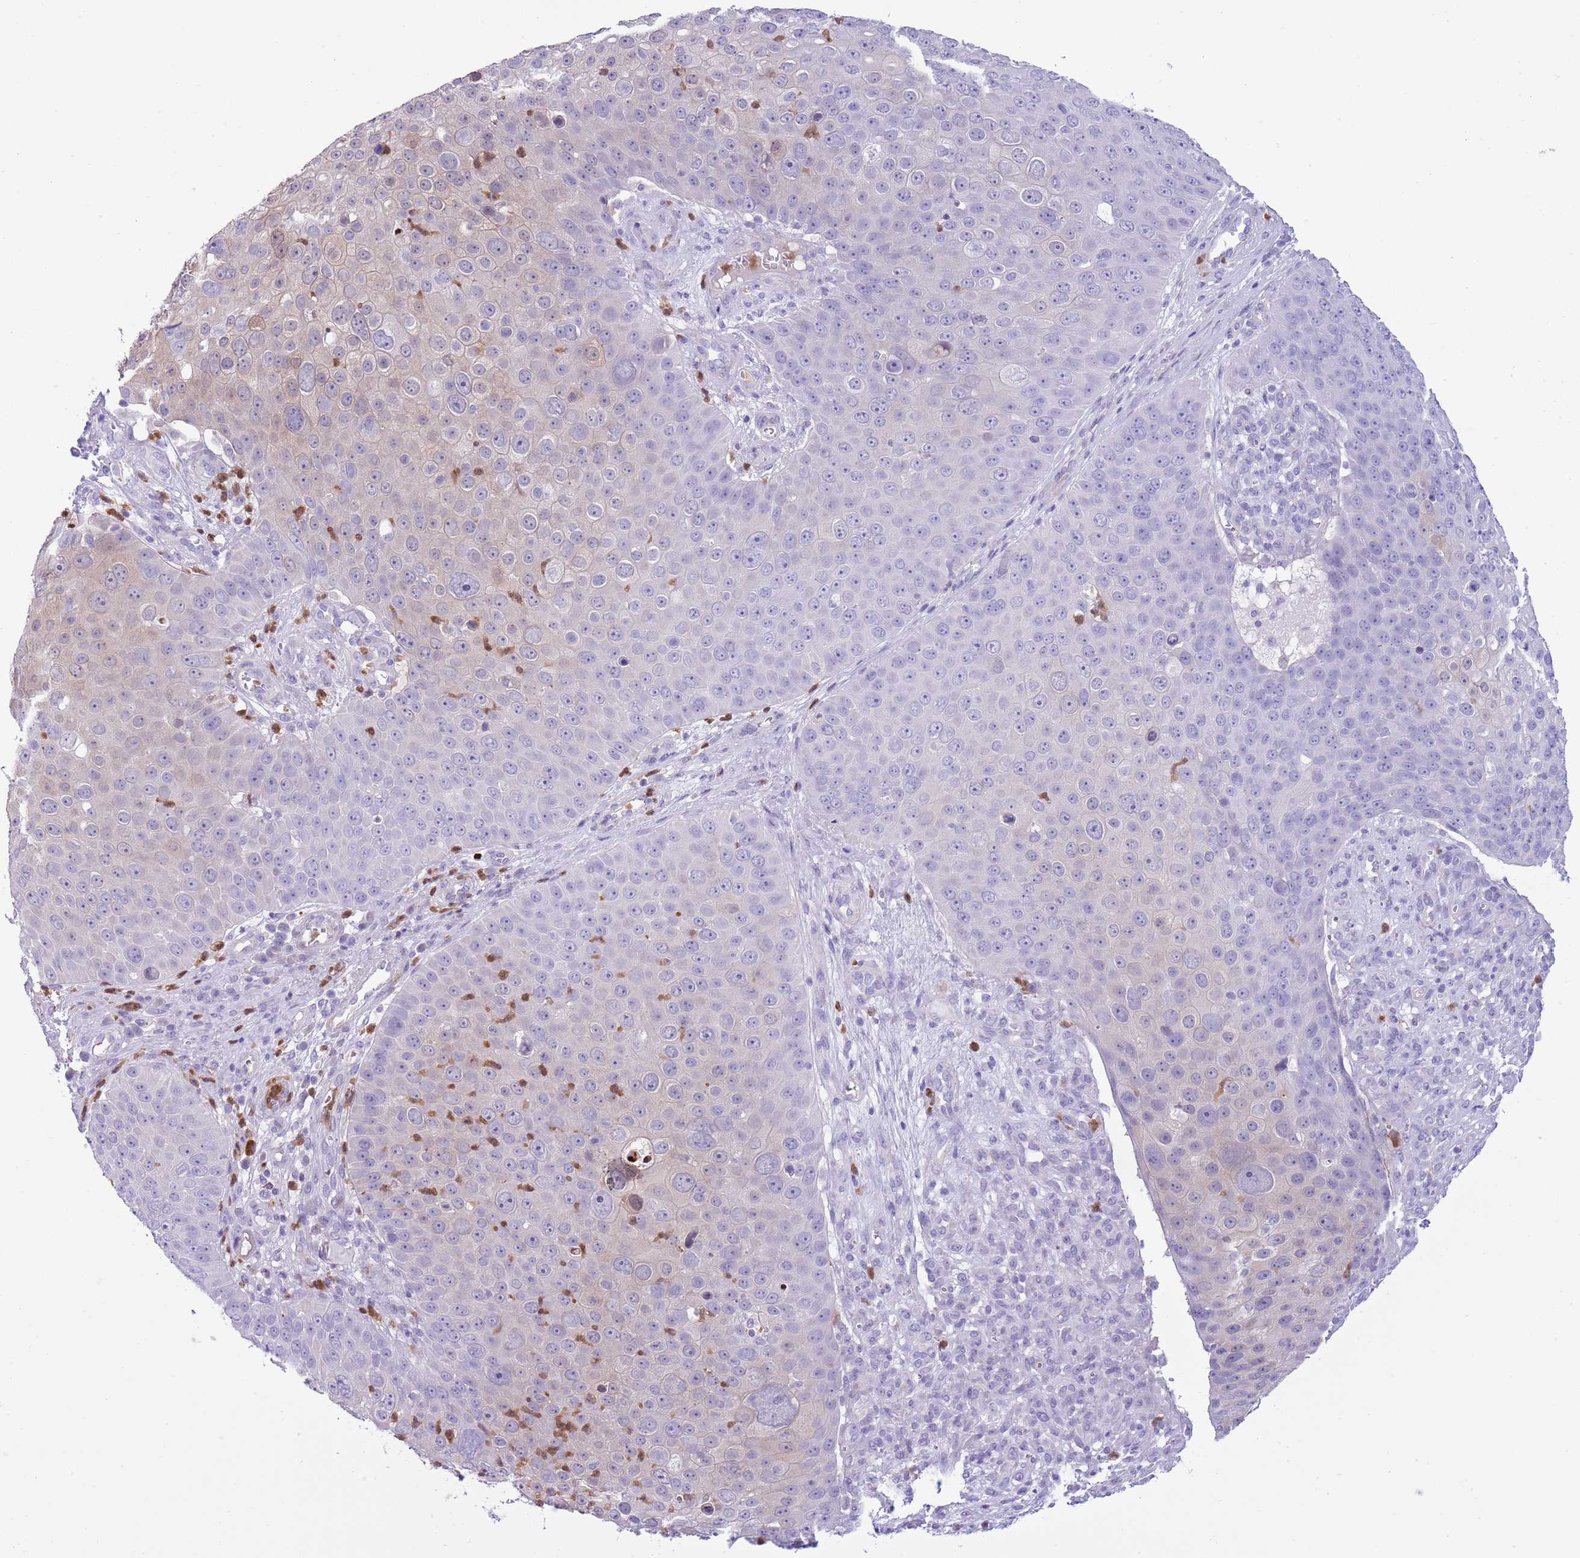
{"staining": {"intensity": "weak", "quantity": "<25%", "location": "cytoplasmic/membranous"}, "tissue": "skin cancer", "cell_type": "Tumor cells", "image_type": "cancer", "snomed": [{"axis": "morphology", "description": "Squamous cell carcinoma, NOS"}, {"axis": "topography", "description": "Skin"}], "caption": "The immunohistochemistry image has no significant expression in tumor cells of skin squamous cell carcinoma tissue.", "gene": "OR6M1", "patient": {"sex": "male", "age": 71}}